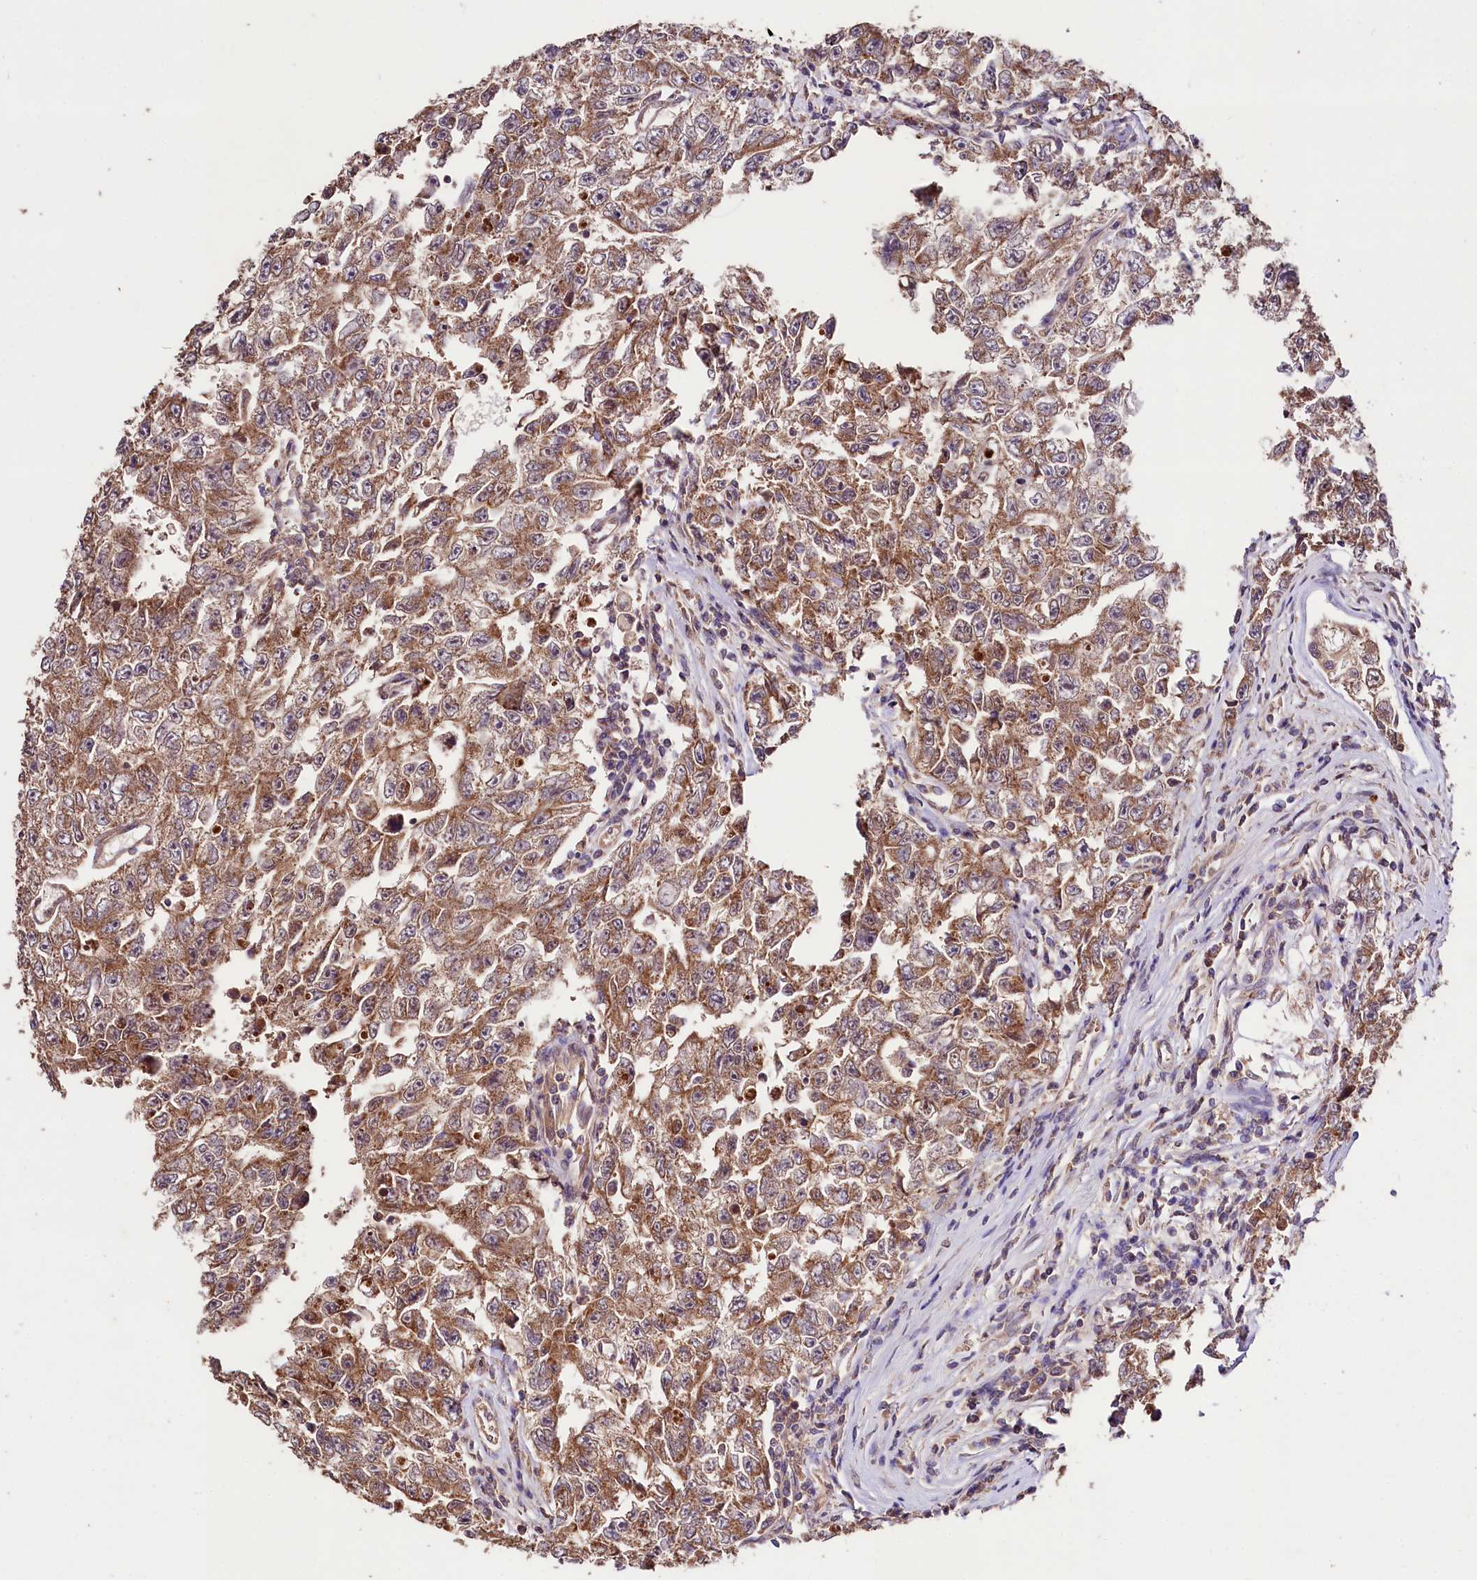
{"staining": {"intensity": "moderate", "quantity": ">75%", "location": "cytoplasmic/membranous"}, "tissue": "testis cancer", "cell_type": "Tumor cells", "image_type": "cancer", "snomed": [{"axis": "morphology", "description": "Carcinoma, Embryonal, NOS"}, {"axis": "topography", "description": "Testis"}], "caption": "Human testis cancer (embryonal carcinoma) stained for a protein (brown) demonstrates moderate cytoplasmic/membranous positive positivity in about >75% of tumor cells.", "gene": "KLRB1", "patient": {"sex": "male", "age": 17}}